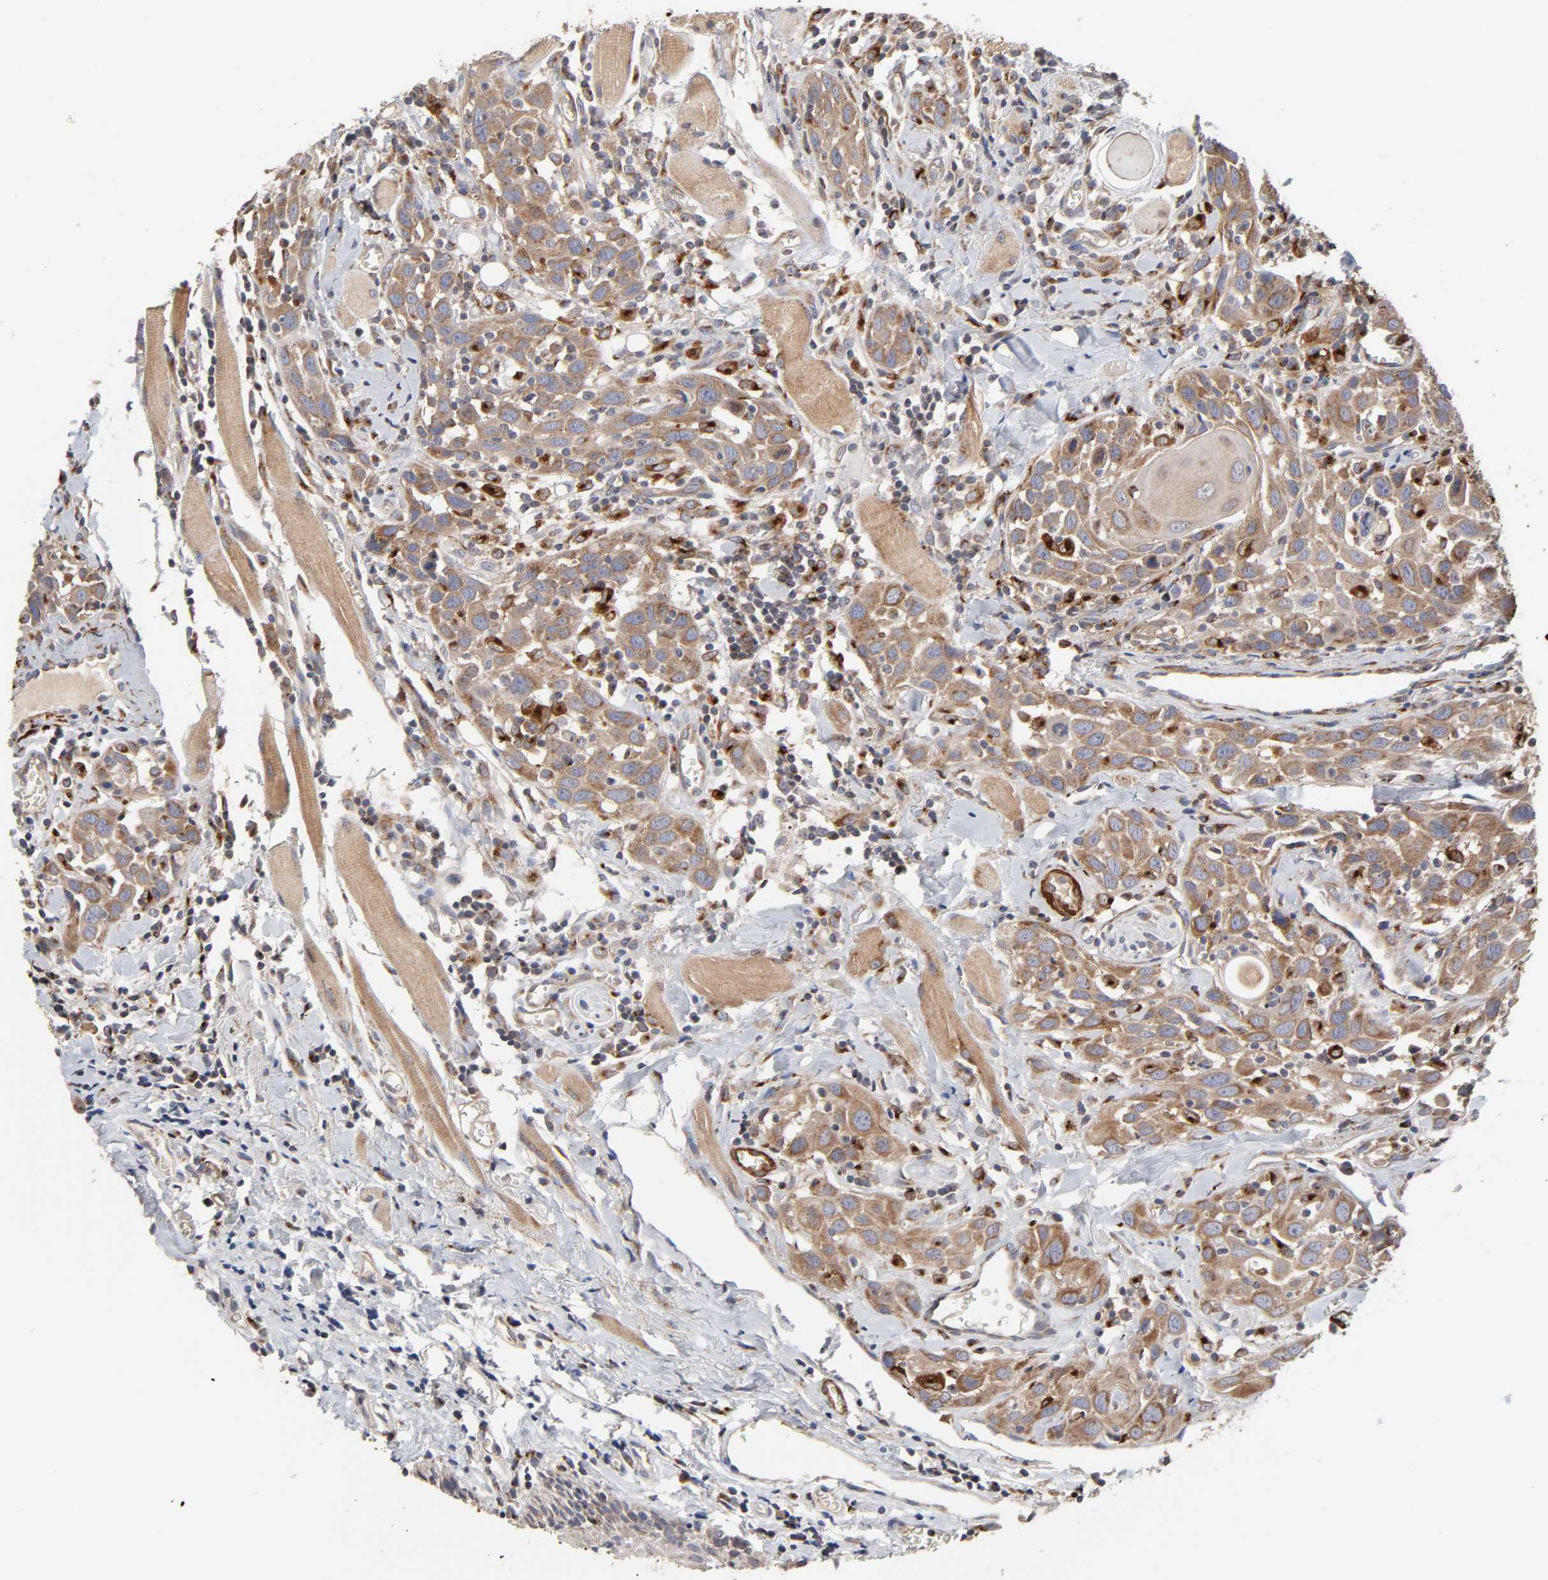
{"staining": {"intensity": "moderate", "quantity": ">75%", "location": "cytoplasmic/membranous"}, "tissue": "head and neck cancer", "cell_type": "Tumor cells", "image_type": "cancer", "snomed": [{"axis": "morphology", "description": "Squamous cell carcinoma, NOS"}, {"axis": "topography", "description": "Oral tissue"}, {"axis": "topography", "description": "Head-Neck"}], "caption": "A medium amount of moderate cytoplasmic/membranous expression is appreciated in approximately >75% of tumor cells in squamous cell carcinoma (head and neck) tissue.", "gene": "GNPTG", "patient": {"sex": "female", "age": 50}}